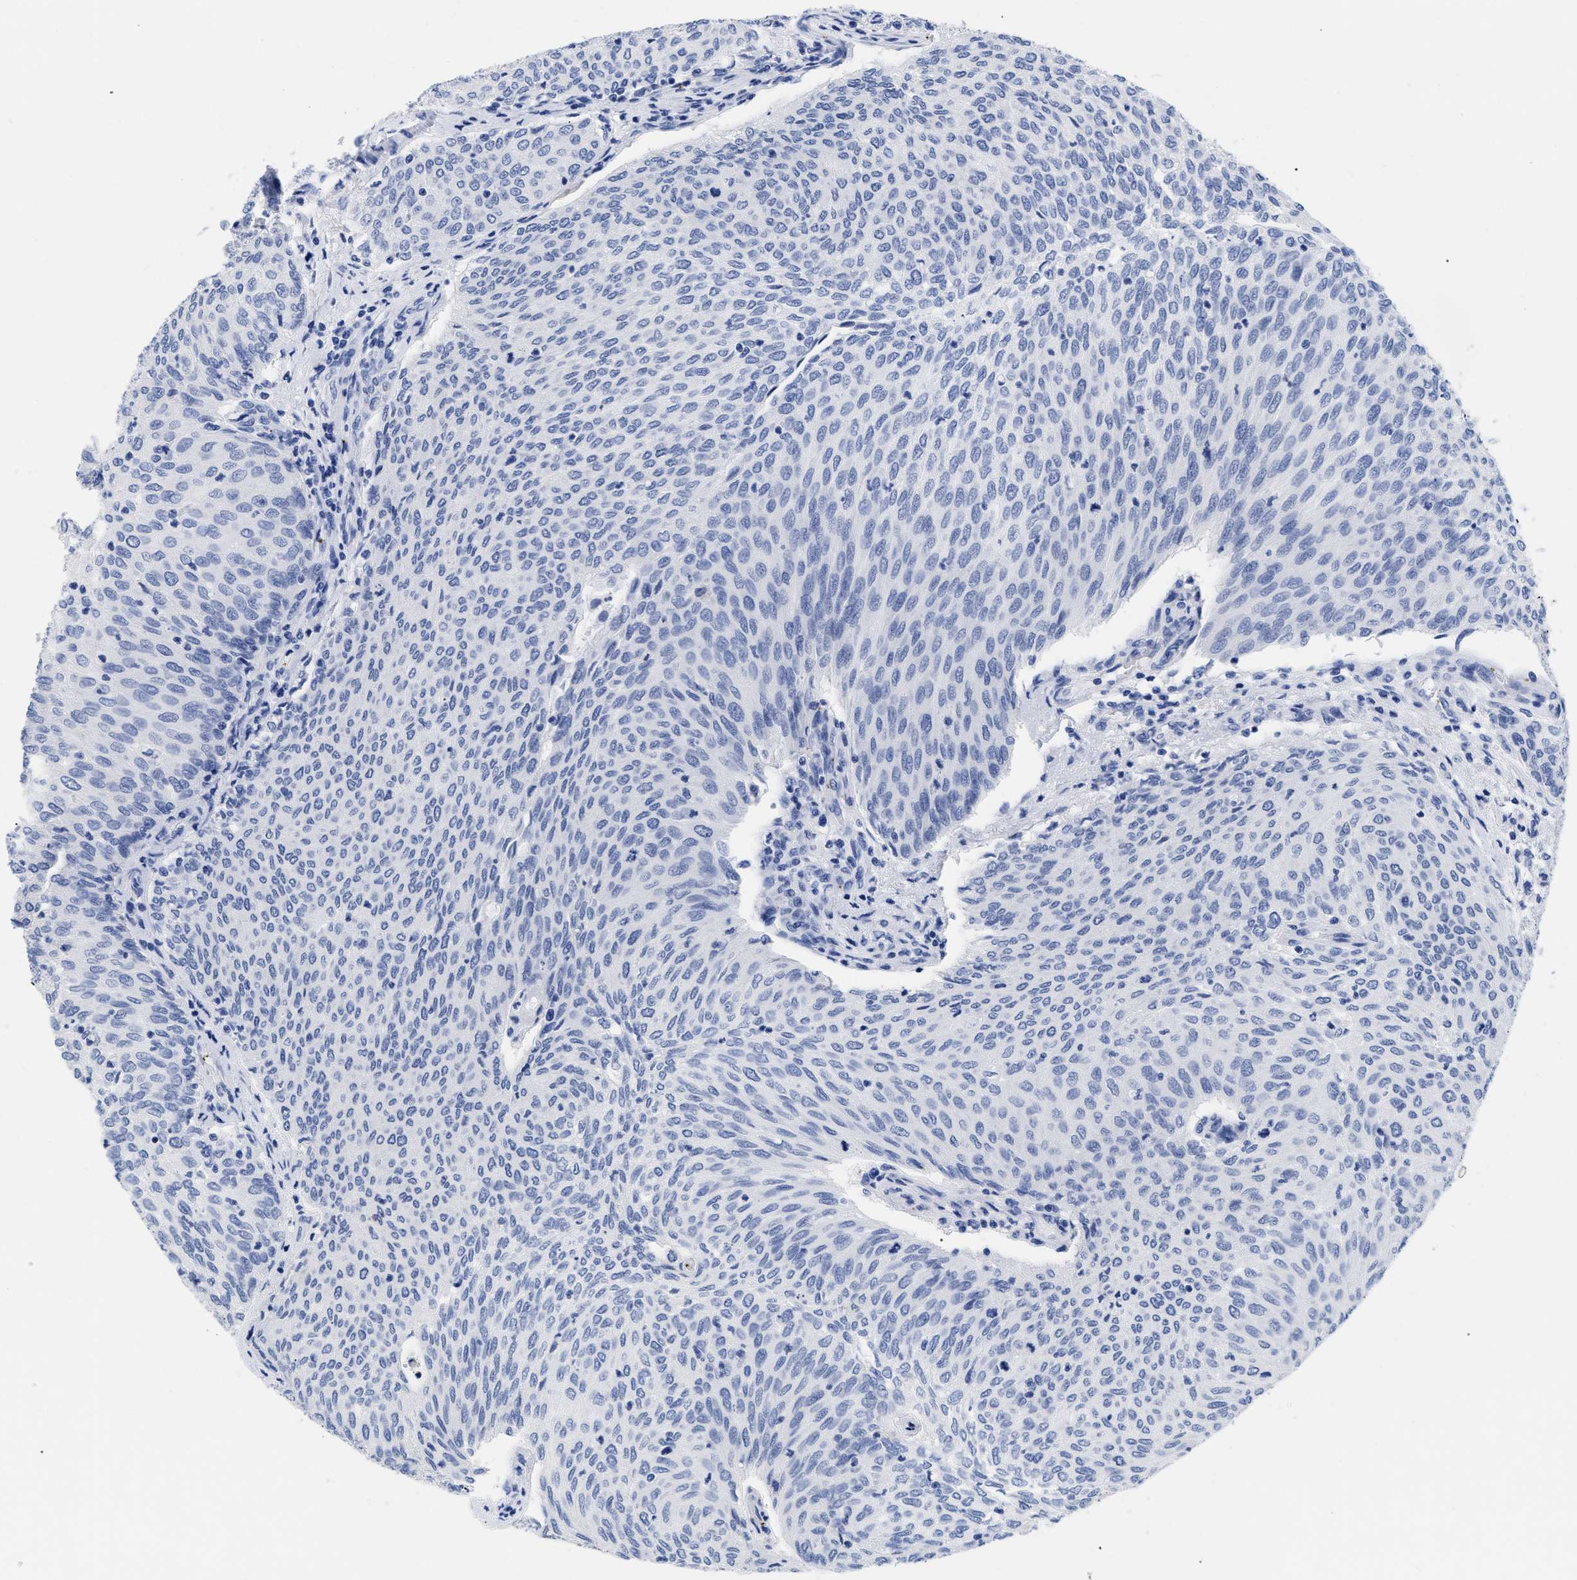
{"staining": {"intensity": "negative", "quantity": "none", "location": "none"}, "tissue": "urothelial cancer", "cell_type": "Tumor cells", "image_type": "cancer", "snomed": [{"axis": "morphology", "description": "Urothelial carcinoma, Low grade"}, {"axis": "topography", "description": "Urinary bladder"}], "caption": "Tumor cells are negative for protein expression in human low-grade urothelial carcinoma.", "gene": "TREML1", "patient": {"sex": "female", "age": 79}}